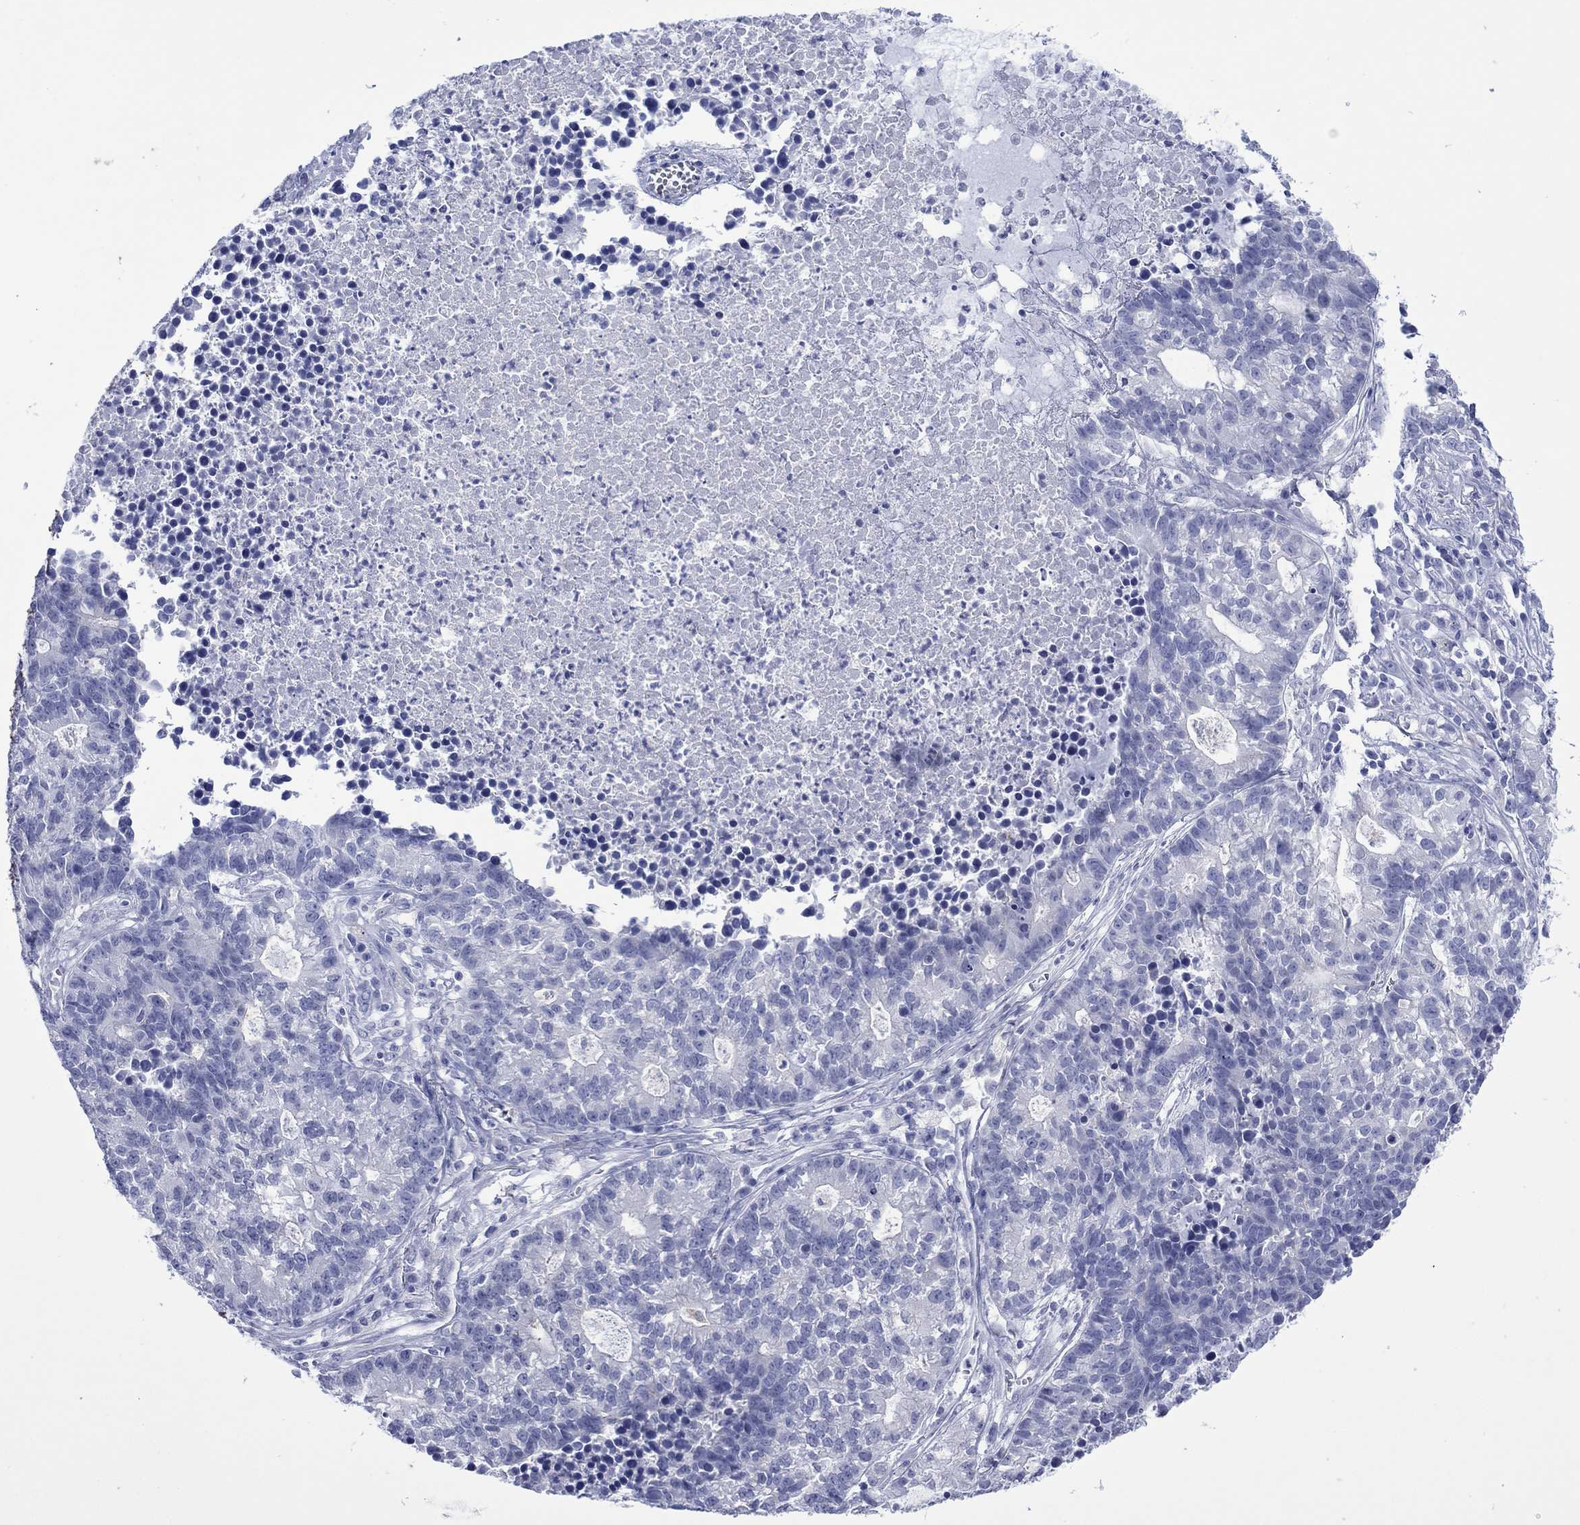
{"staining": {"intensity": "negative", "quantity": "none", "location": "none"}, "tissue": "lung cancer", "cell_type": "Tumor cells", "image_type": "cancer", "snomed": [{"axis": "morphology", "description": "Adenocarcinoma, NOS"}, {"axis": "topography", "description": "Lung"}], "caption": "Tumor cells are negative for brown protein staining in lung cancer (adenocarcinoma).", "gene": "MLANA", "patient": {"sex": "male", "age": 57}}